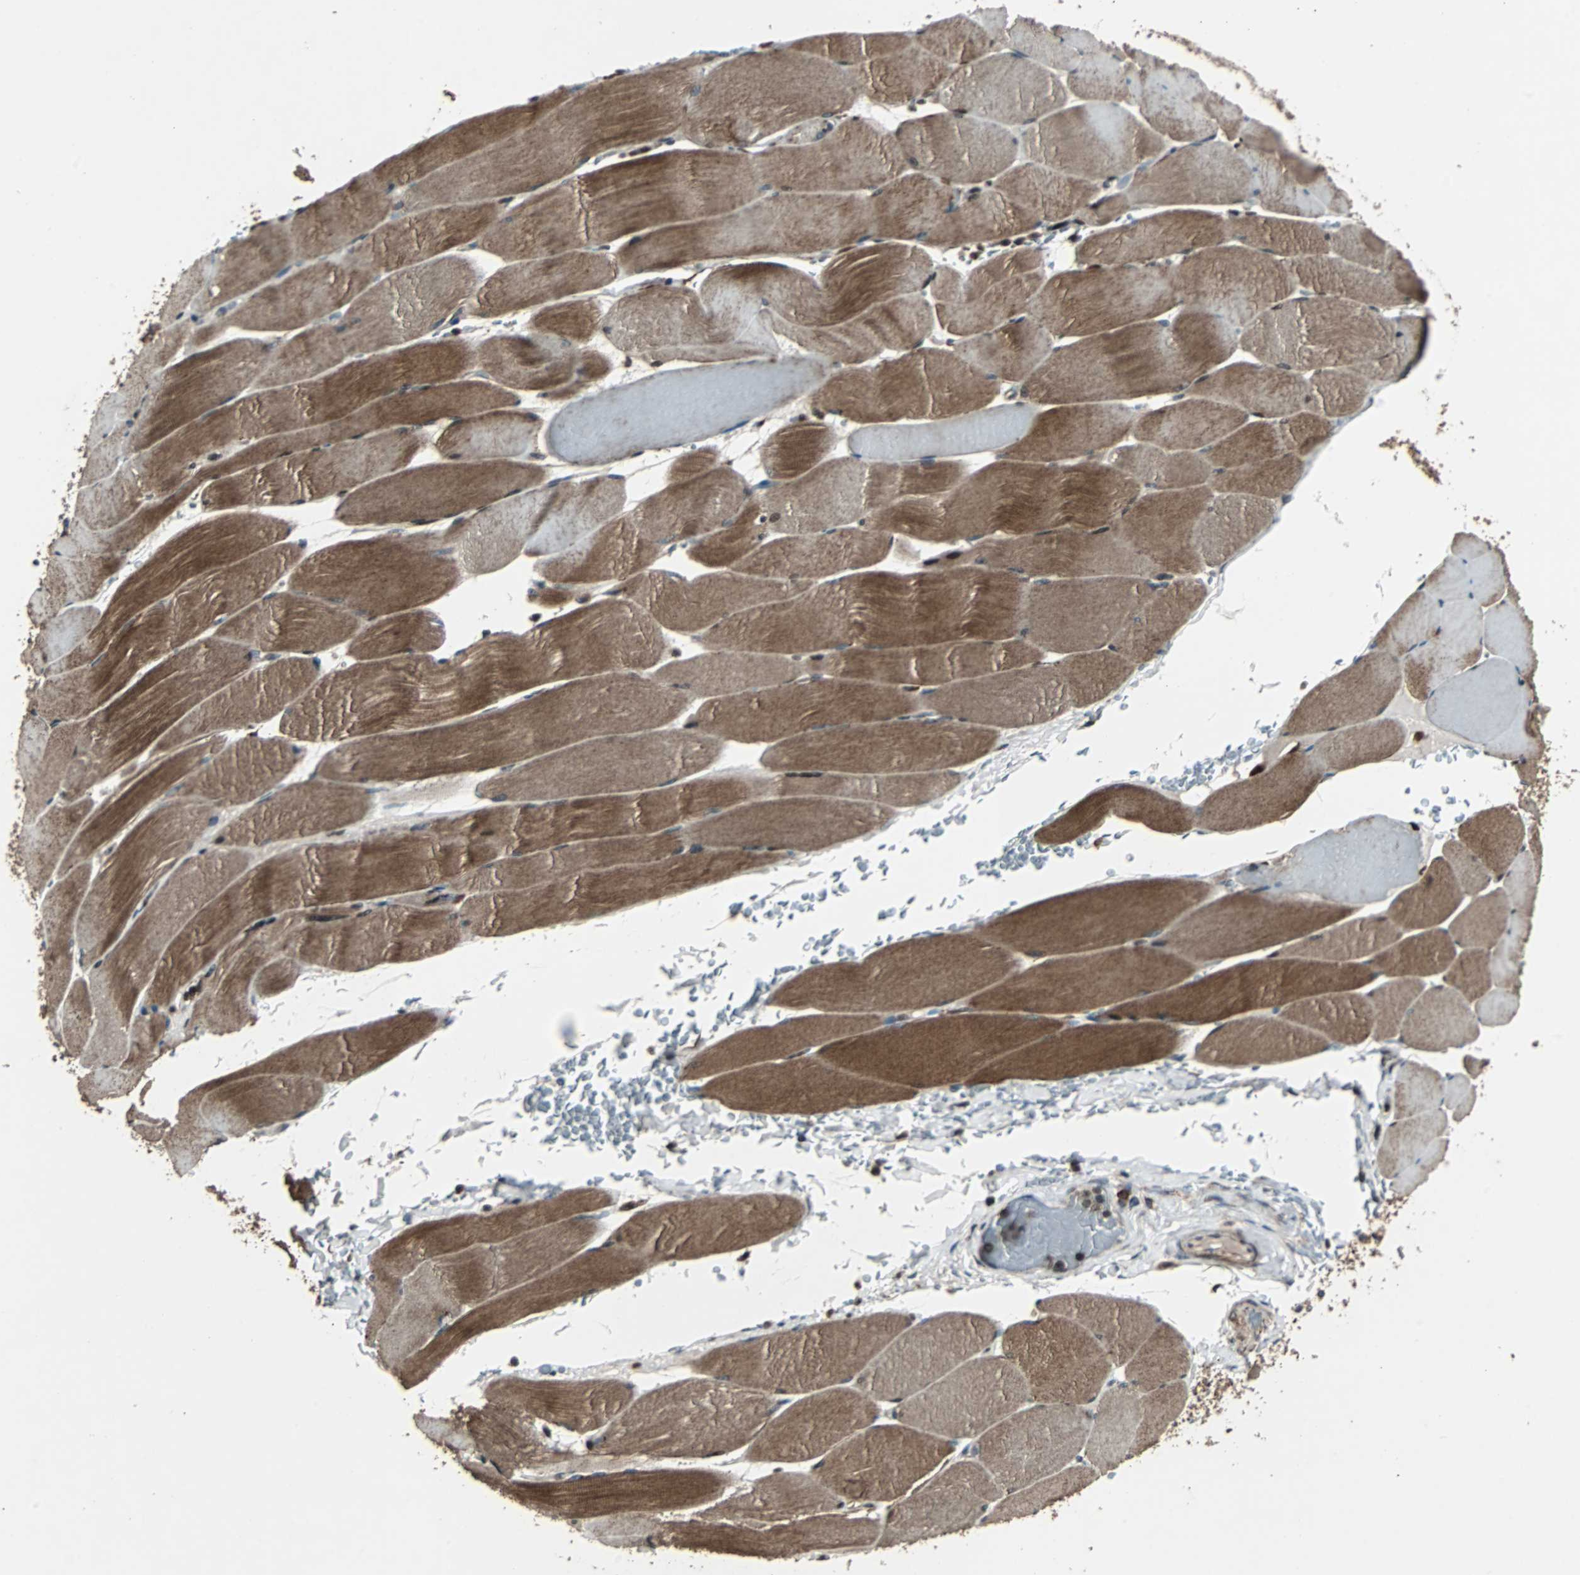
{"staining": {"intensity": "moderate", "quantity": ">75%", "location": "cytoplasmic/membranous"}, "tissue": "skeletal muscle", "cell_type": "Myocytes", "image_type": "normal", "snomed": [{"axis": "morphology", "description": "Normal tissue, NOS"}, {"axis": "topography", "description": "Skeletal muscle"}], "caption": "This histopathology image shows immunohistochemistry (IHC) staining of unremarkable human skeletal muscle, with medium moderate cytoplasmic/membranous expression in approximately >75% of myocytes.", "gene": "RAB7A", "patient": {"sex": "male", "age": 62}}